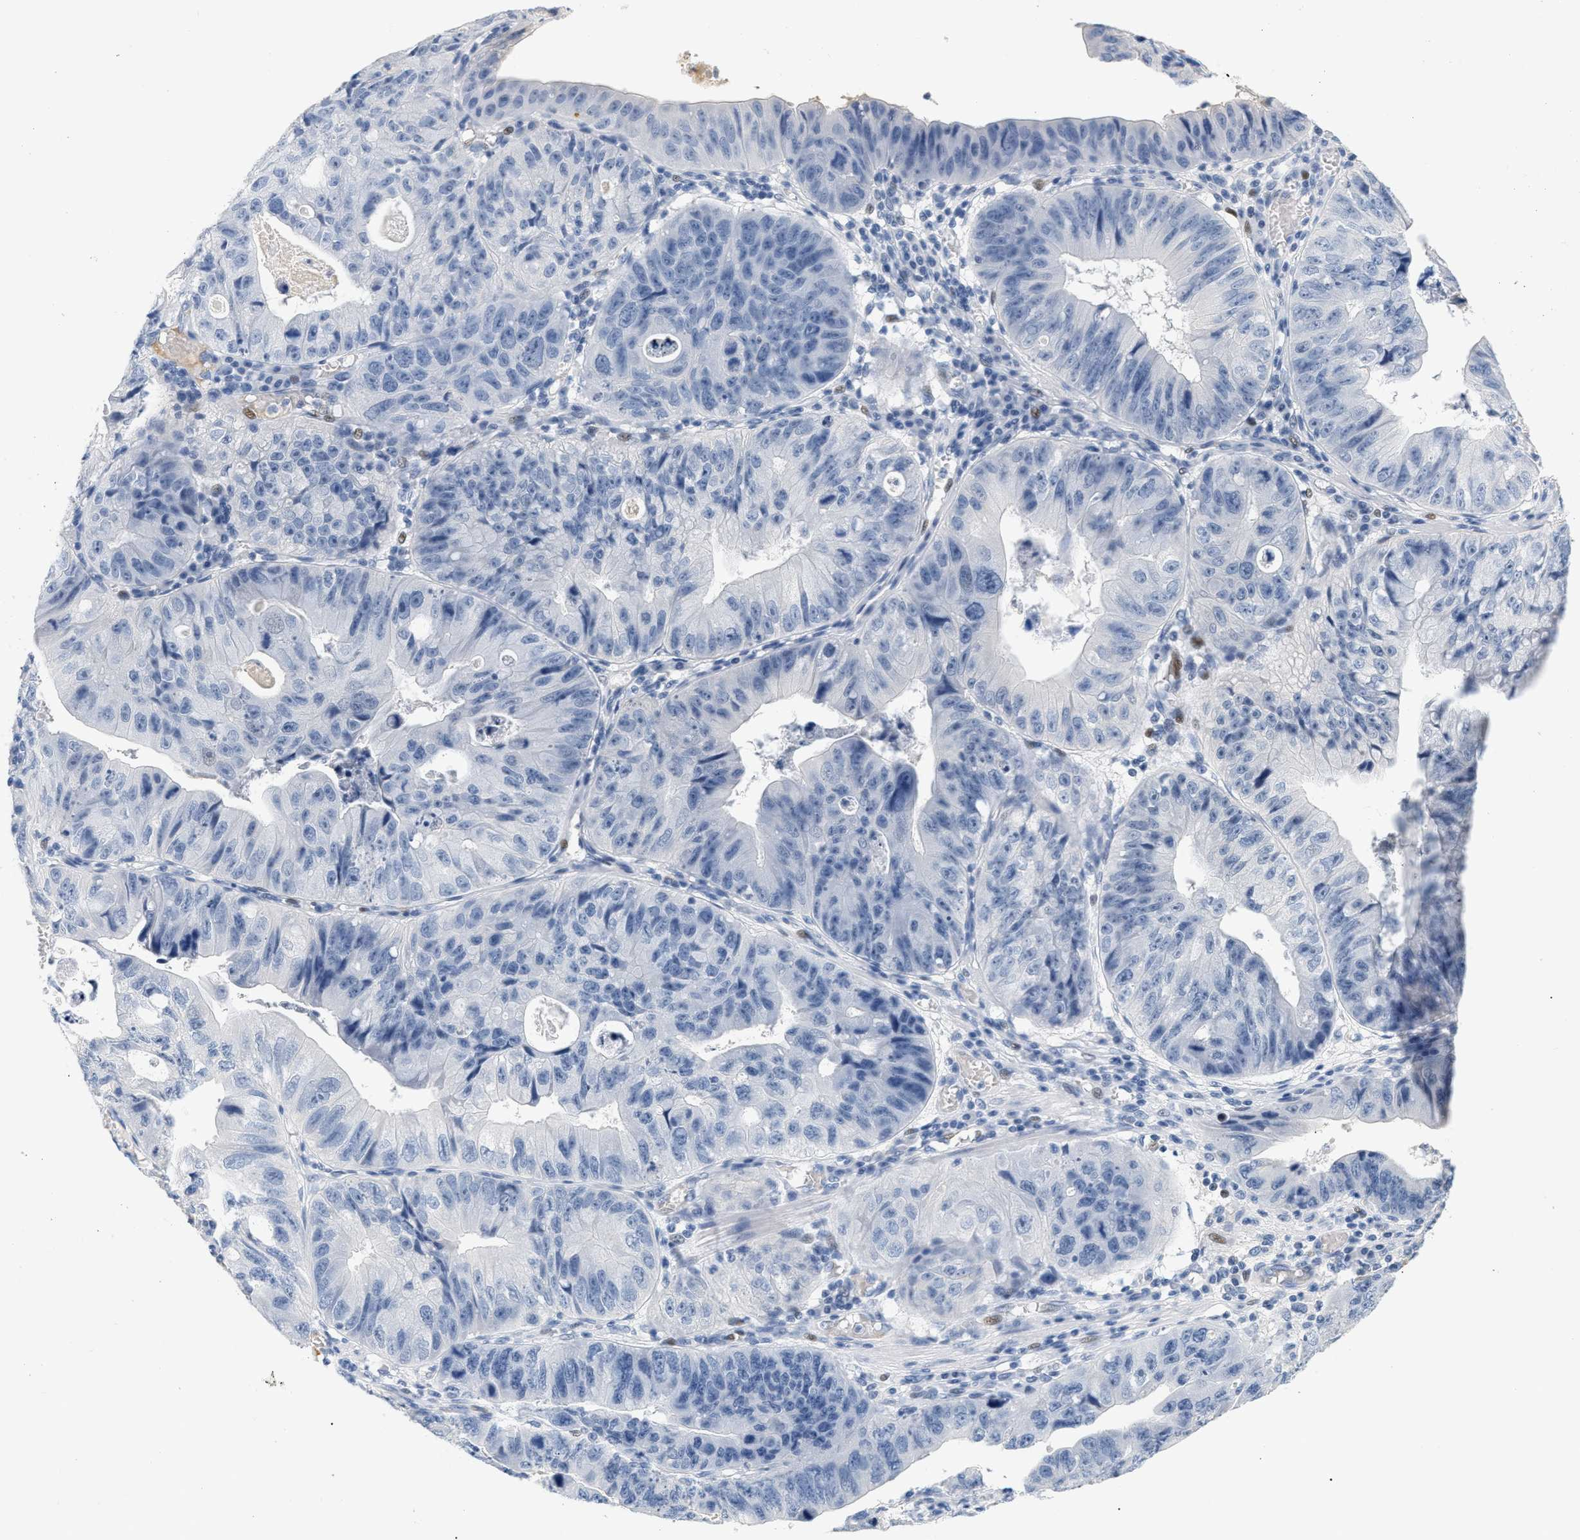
{"staining": {"intensity": "negative", "quantity": "none", "location": "none"}, "tissue": "stomach cancer", "cell_type": "Tumor cells", "image_type": "cancer", "snomed": [{"axis": "morphology", "description": "Adenocarcinoma, NOS"}, {"axis": "topography", "description": "Stomach"}], "caption": "Immunohistochemical staining of human stomach cancer (adenocarcinoma) displays no significant staining in tumor cells.", "gene": "CFH", "patient": {"sex": "male", "age": 59}}